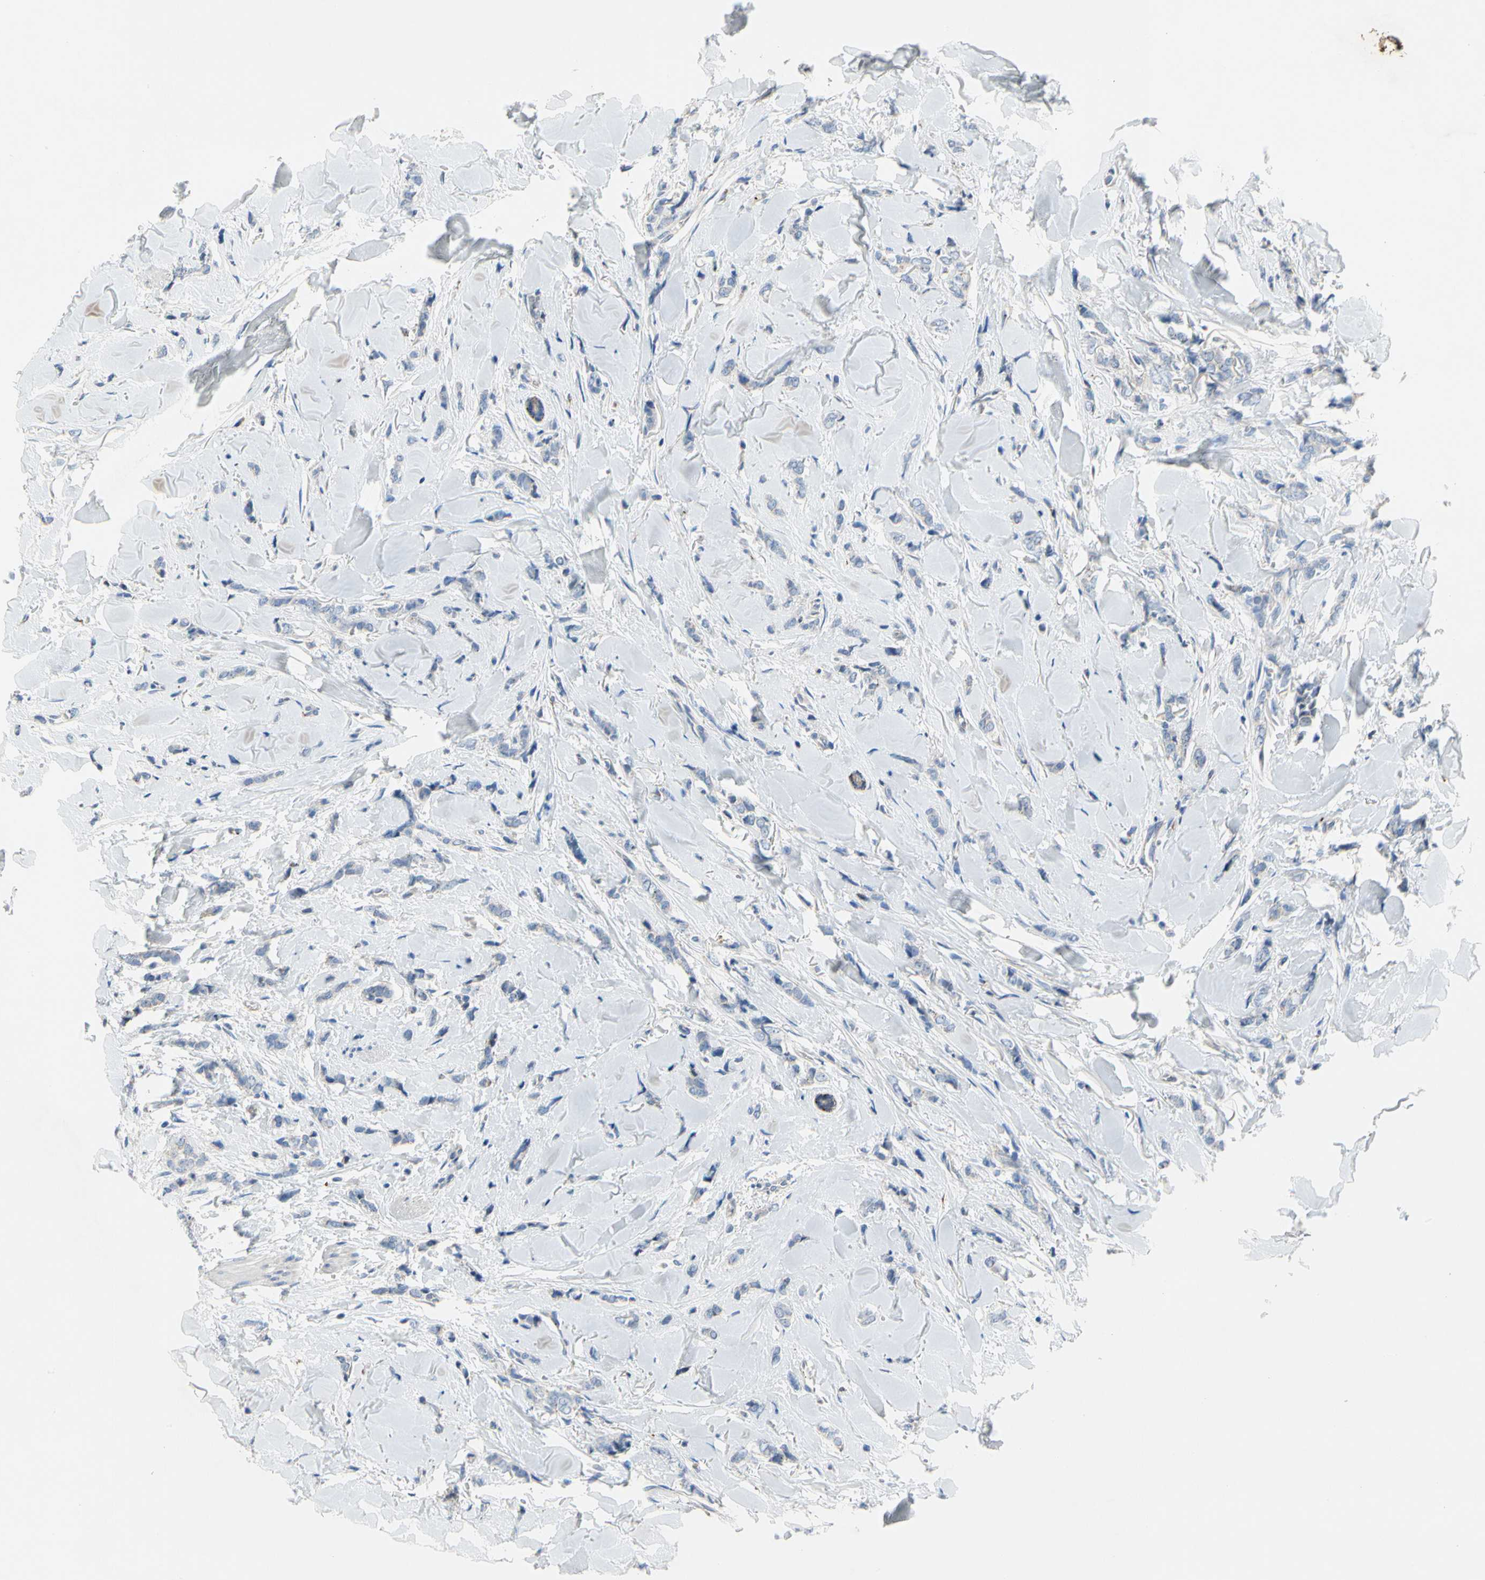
{"staining": {"intensity": "negative", "quantity": "none", "location": "none"}, "tissue": "breast cancer", "cell_type": "Tumor cells", "image_type": "cancer", "snomed": [{"axis": "morphology", "description": "Lobular carcinoma"}, {"axis": "topography", "description": "Skin"}, {"axis": "topography", "description": "Breast"}], "caption": "High power microscopy image of an immunohistochemistry photomicrograph of breast cancer, revealing no significant expression in tumor cells. (Immunohistochemistry (ihc), brightfield microscopy, high magnification).", "gene": "RETSAT", "patient": {"sex": "female", "age": 46}}